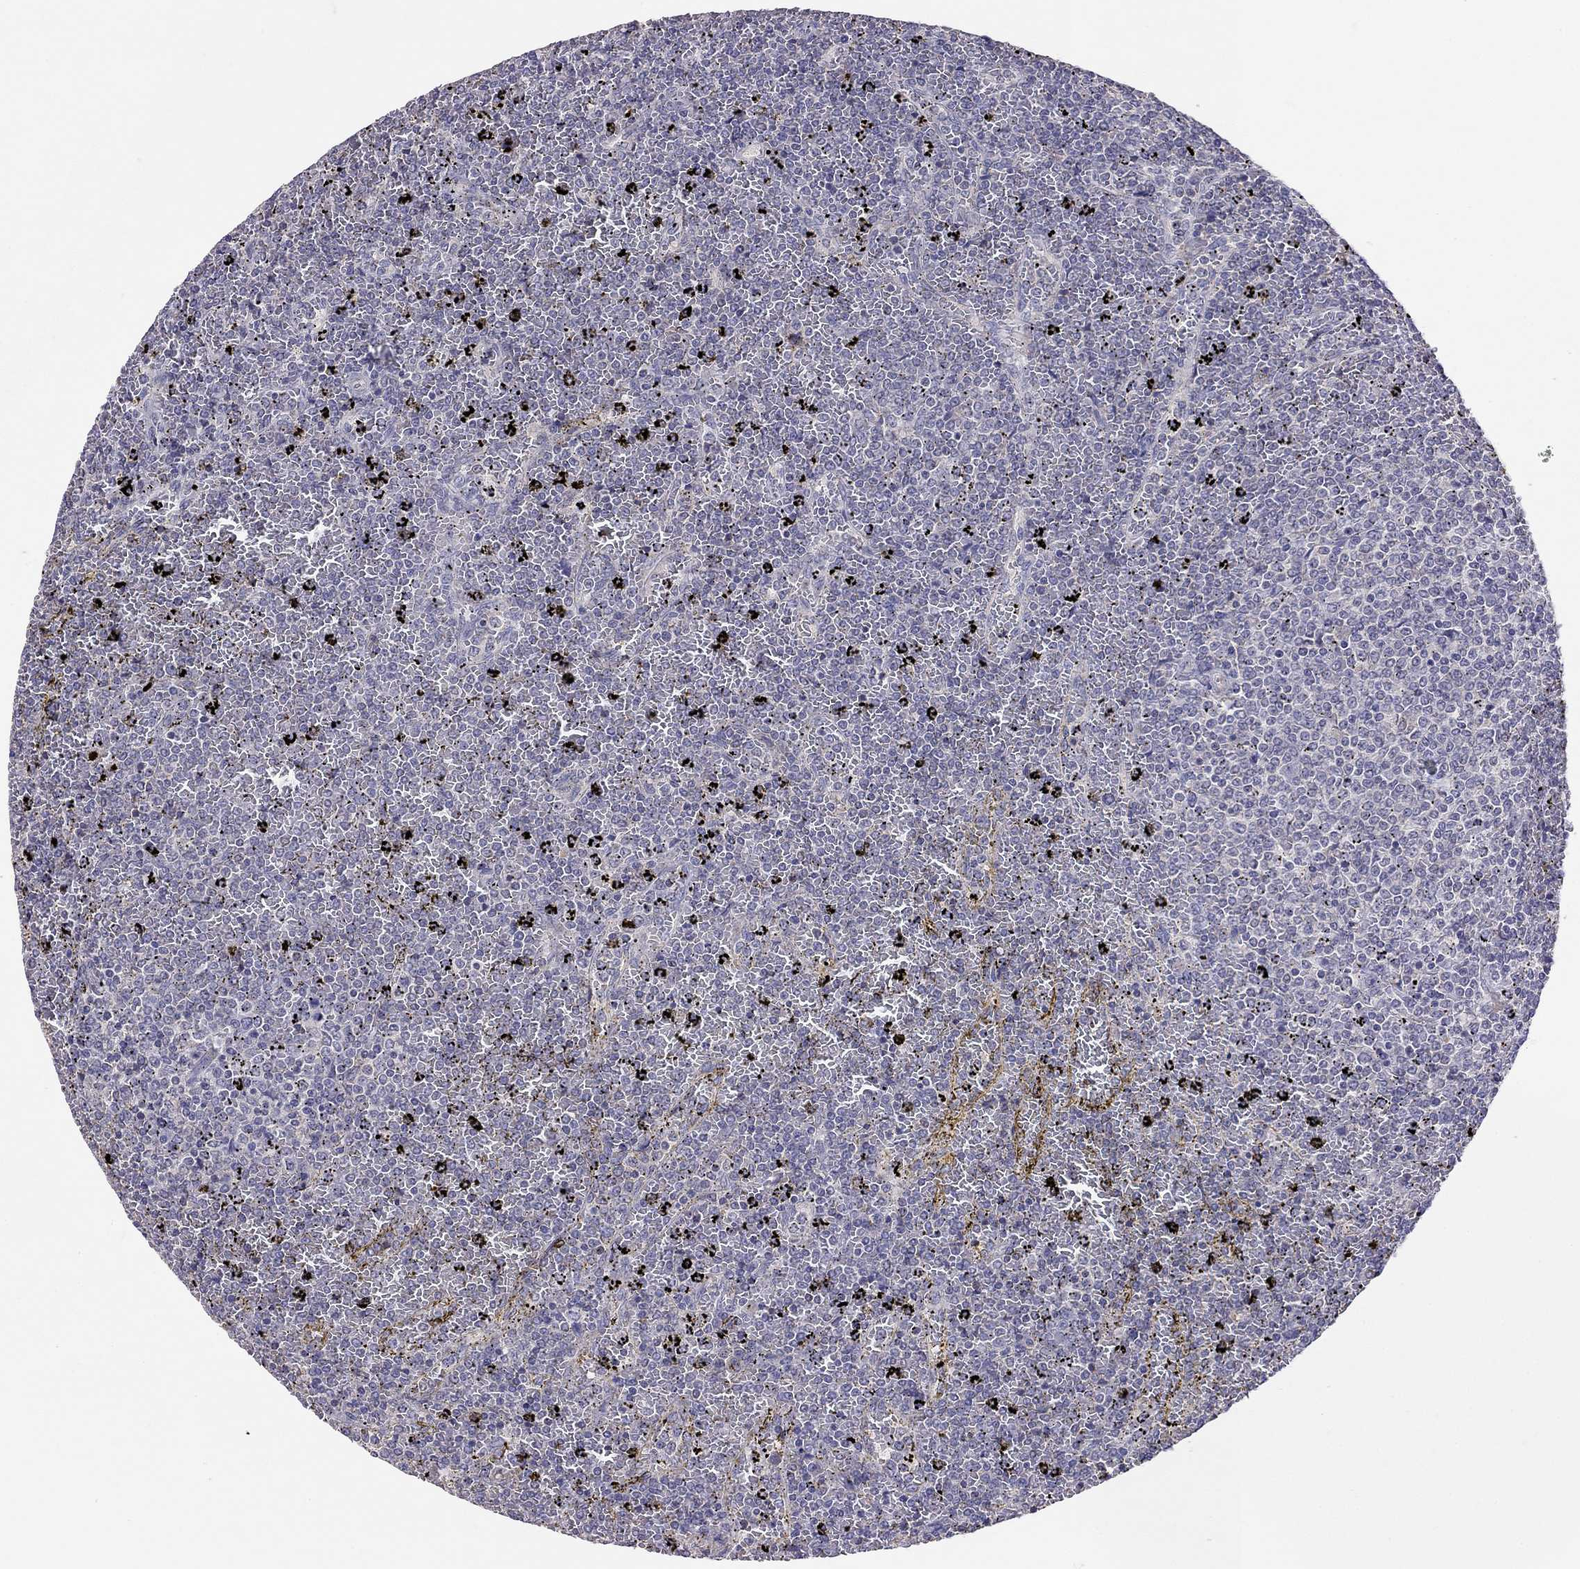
{"staining": {"intensity": "negative", "quantity": "none", "location": "none"}, "tissue": "lymphoma", "cell_type": "Tumor cells", "image_type": "cancer", "snomed": [{"axis": "morphology", "description": "Malignant lymphoma, non-Hodgkin's type, Low grade"}, {"axis": "topography", "description": "Spleen"}], "caption": "A photomicrograph of malignant lymphoma, non-Hodgkin's type (low-grade) stained for a protein demonstrates no brown staining in tumor cells.", "gene": "RTP5", "patient": {"sex": "female", "age": 77}}